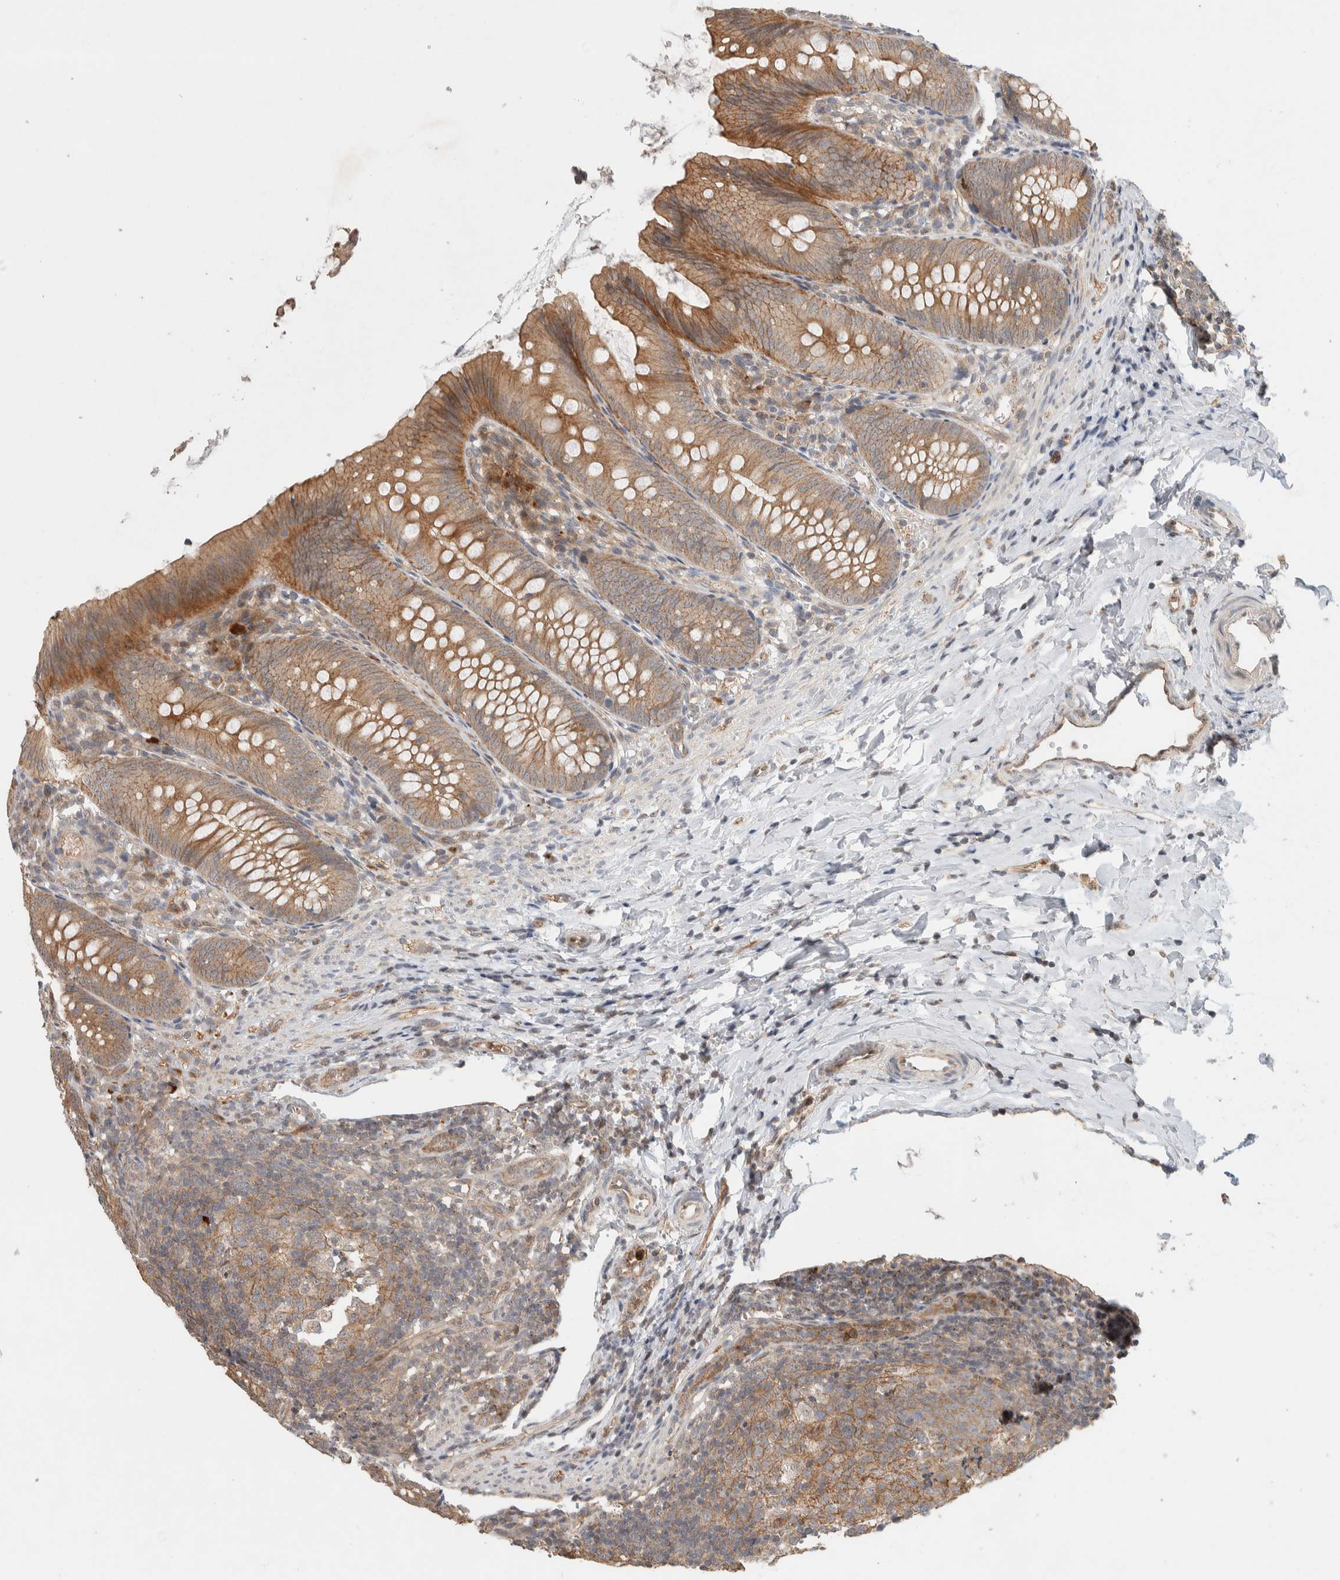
{"staining": {"intensity": "moderate", "quantity": ">75%", "location": "cytoplasmic/membranous"}, "tissue": "appendix", "cell_type": "Glandular cells", "image_type": "normal", "snomed": [{"axis": "morphology", "description": "Normal tissue, NOS"}, {"axis": "topography", "description": "Appendix"}], "caption": "DAB immunohistochemical staining of benign human appendix demonstrates moderate cytoplasmic/membranous protein staining in about >75% of glandular cells.", "gene": "DEPTOR", "patient": {"sex": "male", "age": 1}}